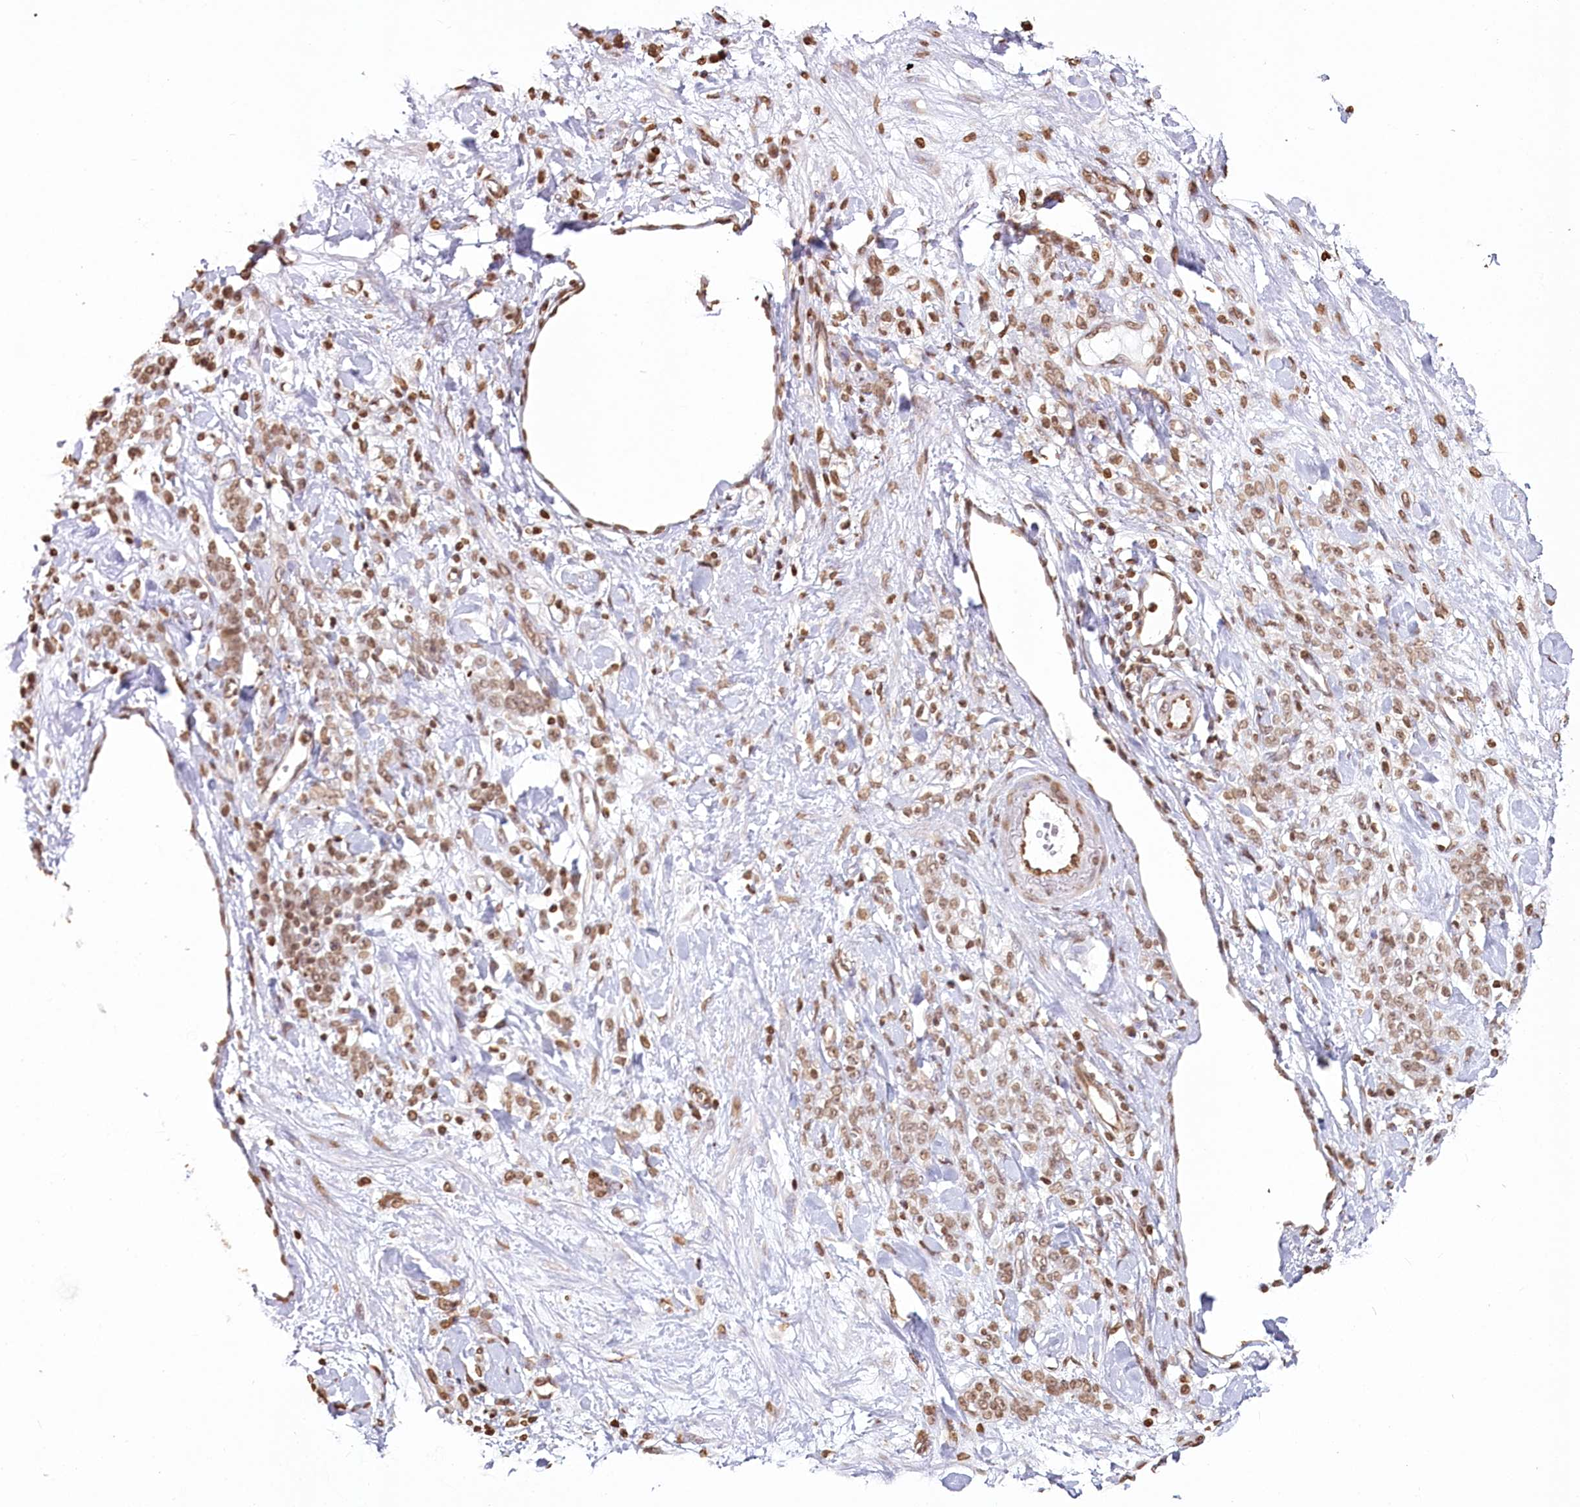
{"staining": {"intensity": "moderate", "quantity": ">75%", "location": "nuclear"}, "tissue": "stomach cancer", "cell_type": "Tumor cells", "image_type": "cancer", "snomed": [{"axis": "morphology", "description": "Normal tissue, NOS"}, {"axis": "morphology", "description": "Adenocarcinoma, NOS"}, {"axis": "topography", "description": "Stomach"}], "caption": "A medium amount of moderate nuclear positivity is seen in approximately >75% of tumor cells in stomach adenocarcinoma tissue. The staining is performed using DAB brown chromogen to label protein expression. The nuclei are counter-stained blue using hematoxylin.", "gene": "FAM13A", "patient": {"sex": "male", "age": 82}}